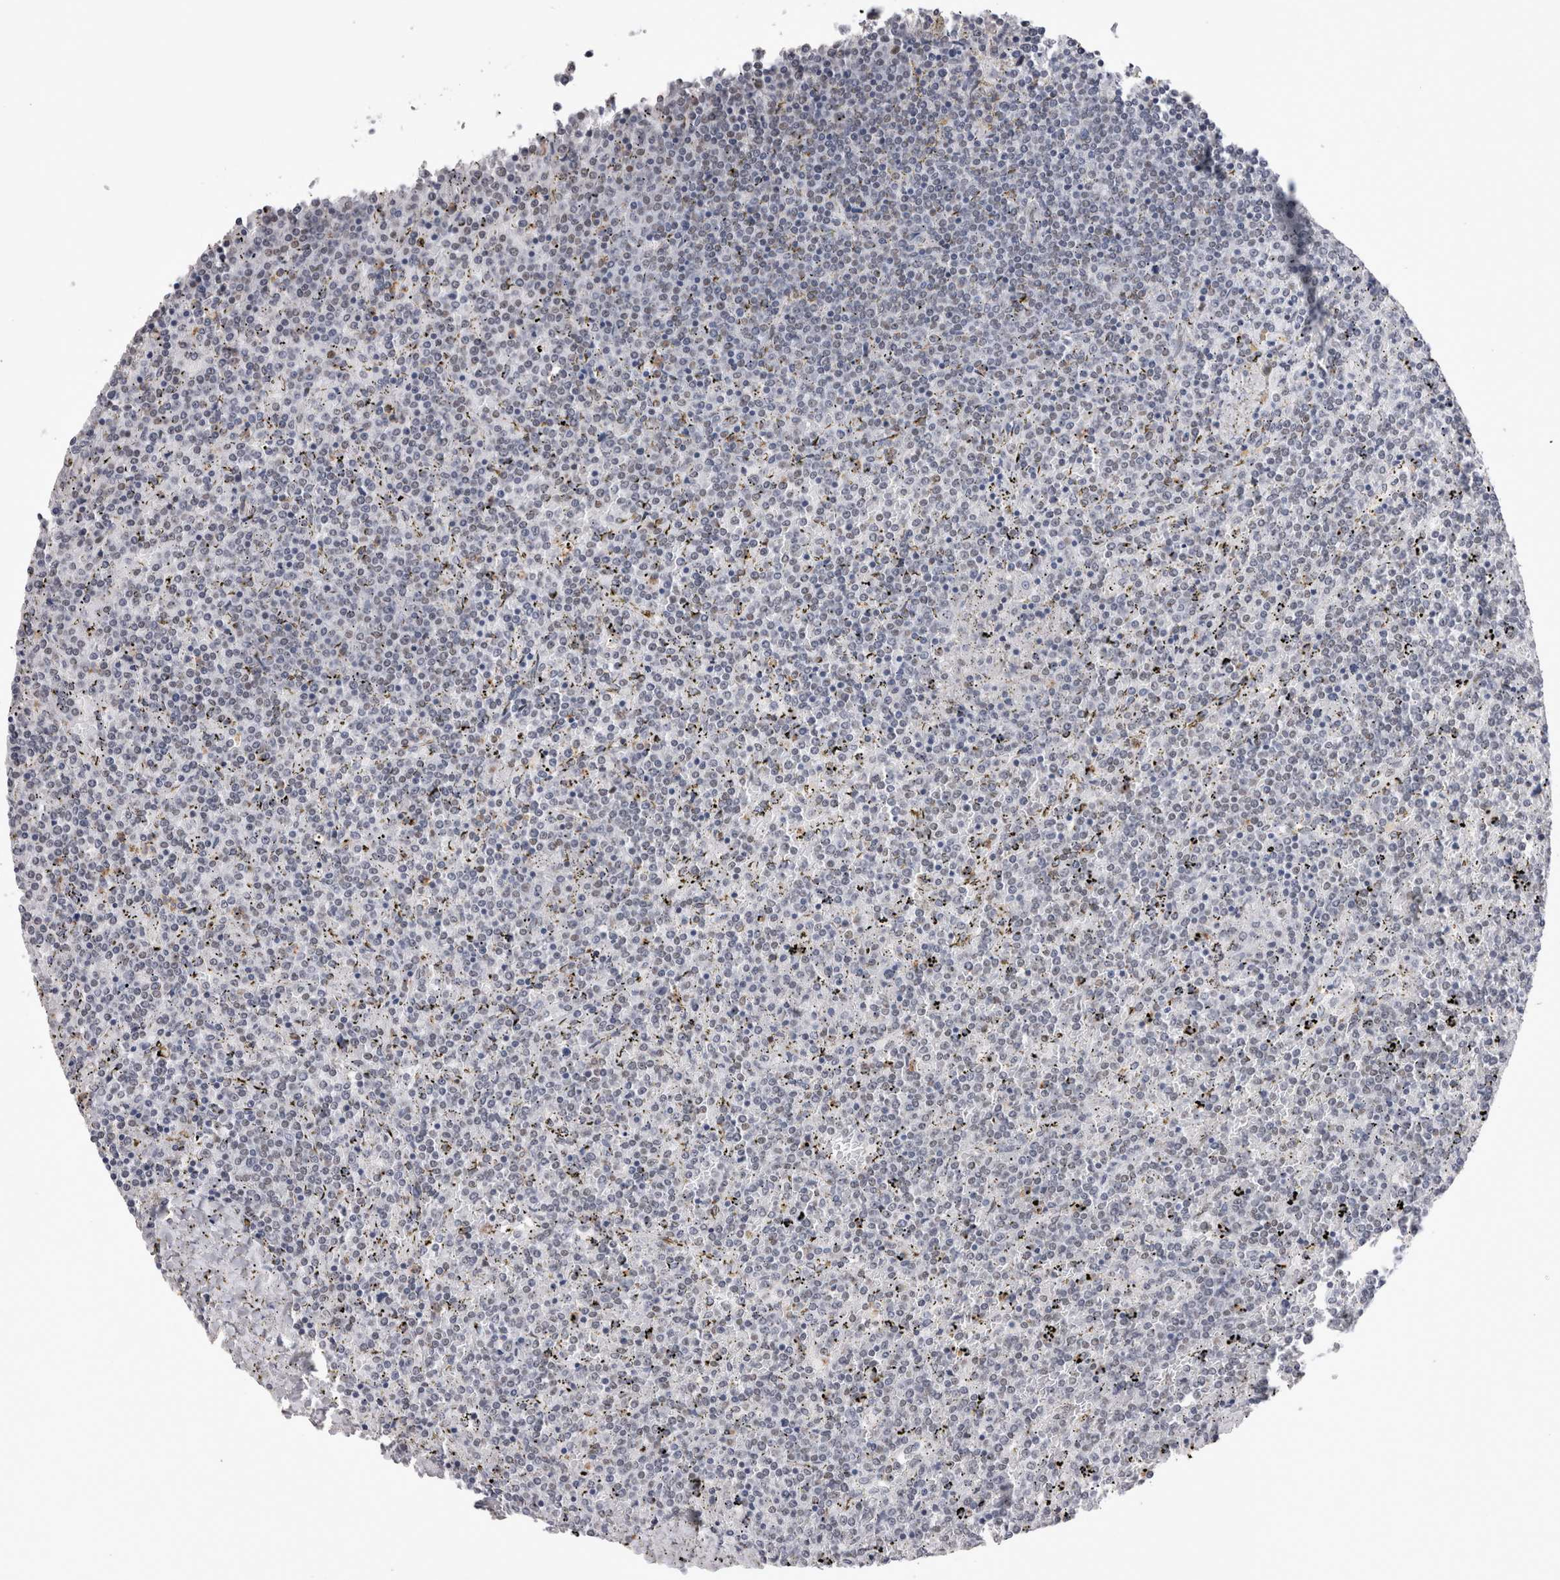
{"staining": {"intensity": "negative", "quantity": "none", "location": "none"}, "tissue": "lymphoma", "cell_type": "Tumor cells", "image_type": "cancer", "snomed": [{"axis": "morphology", "description": "Malignant lymphoma, non-Hodgkin's type, Low grade"}, {"axis": "topography", "description": "Spleen"}], "caption": "Malignant lymphoma, non-Hodgkin's type (low-grade) was stained to show a protein in brown. There is no significant positivity in tumor cells.", "gene": "RBM6", "patient": {"sex": "female", "age": 19}}